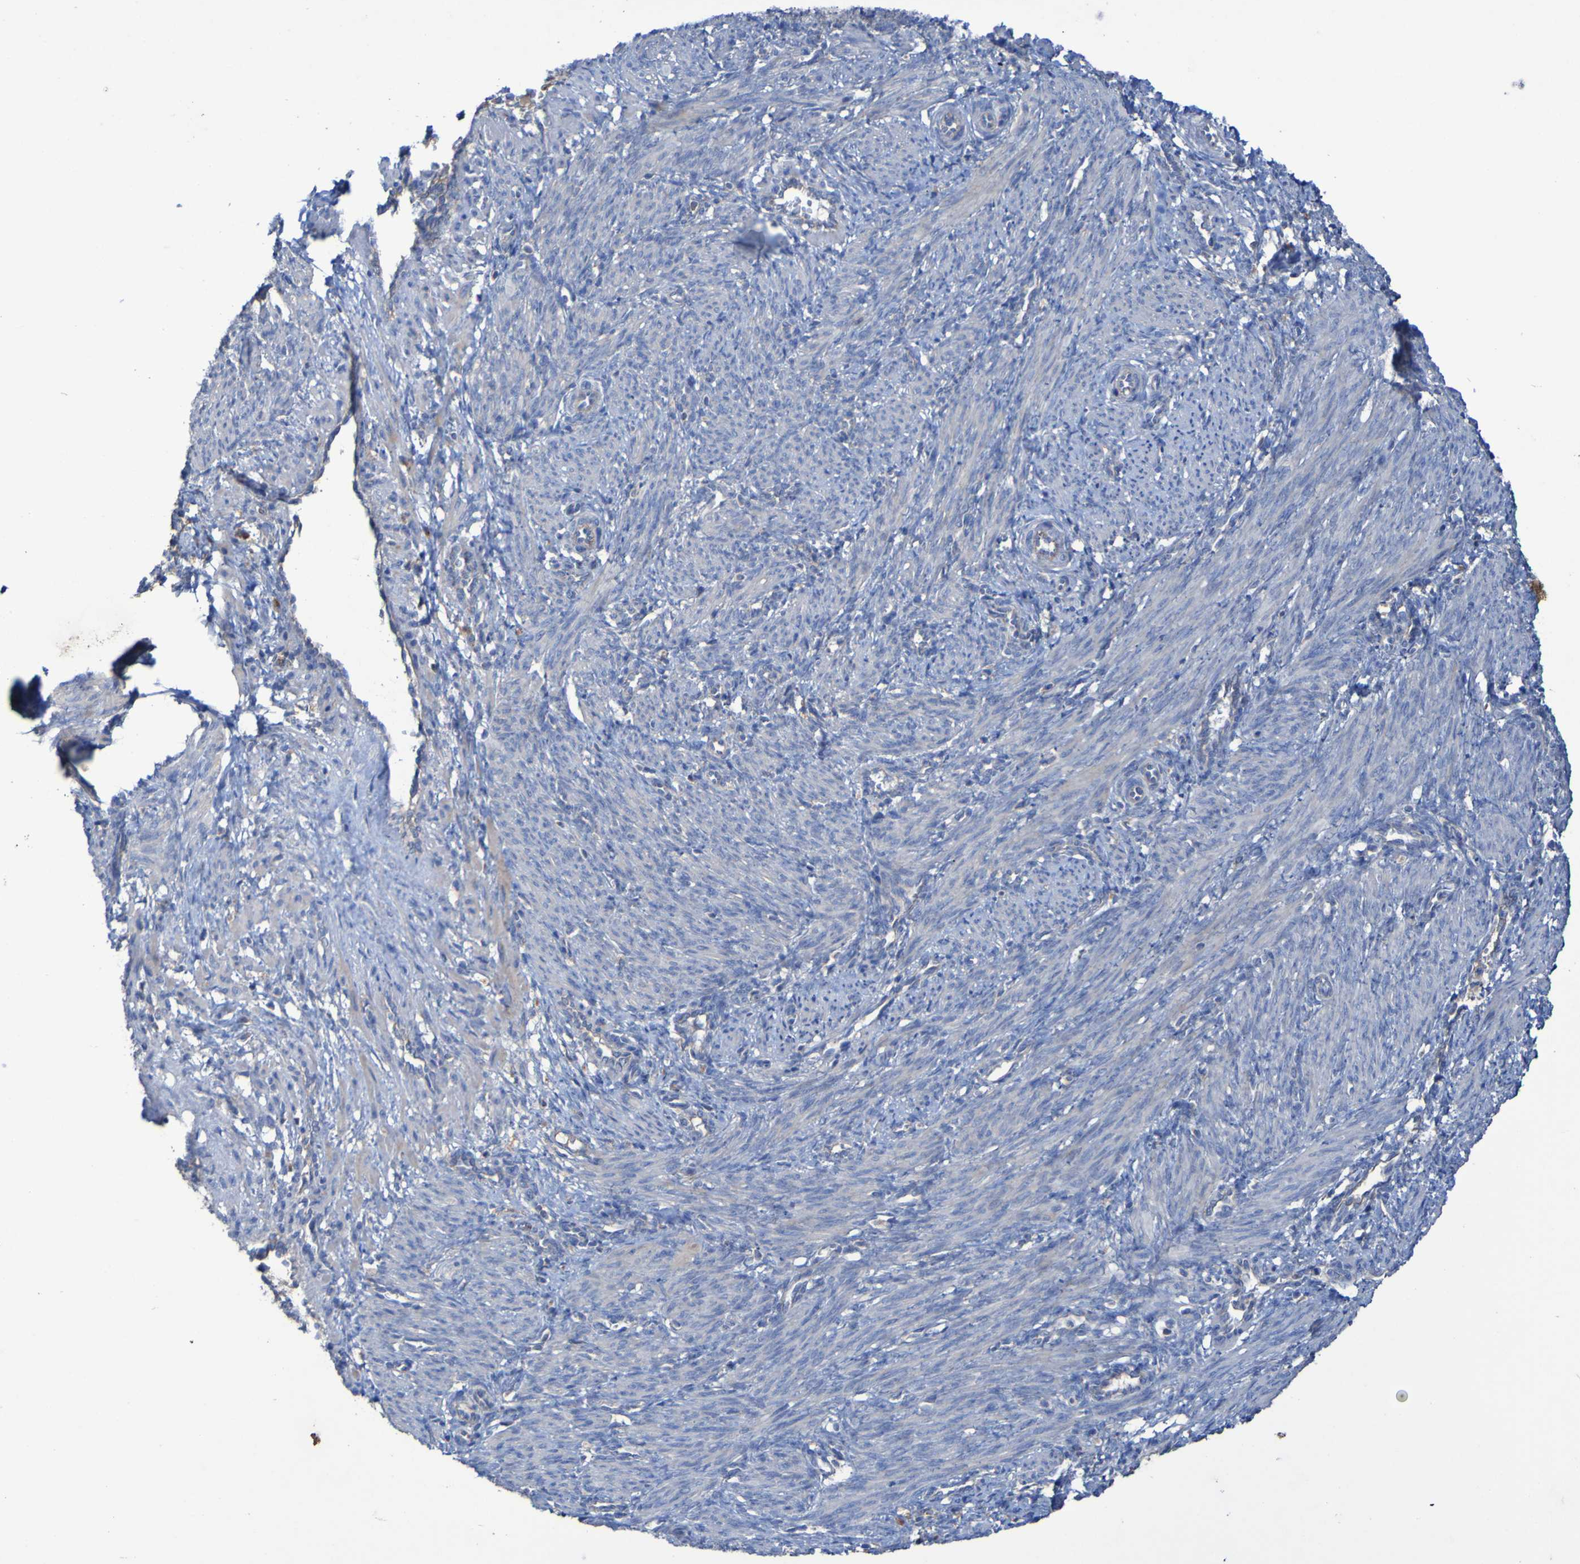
{"staining": {"intensity": "weak", "quantity": "<25%", "location": "cytoplasmic/membranous"}, "tissue": "smooth muscle", "cell_type": "Smooth muscle cells", "image_type": "normal", "snomed": [{"axis": "morphology", "description": "Normal tissue, NOS"}, {"axis": "topography", "description": "Endometrium"}], "caption": "The photomicrograph reveals no significant expression in smooth muscle cells of smooth muscle.", "gene": "ARHGEF16", "patient": {"sex": "female", "age": 33}}